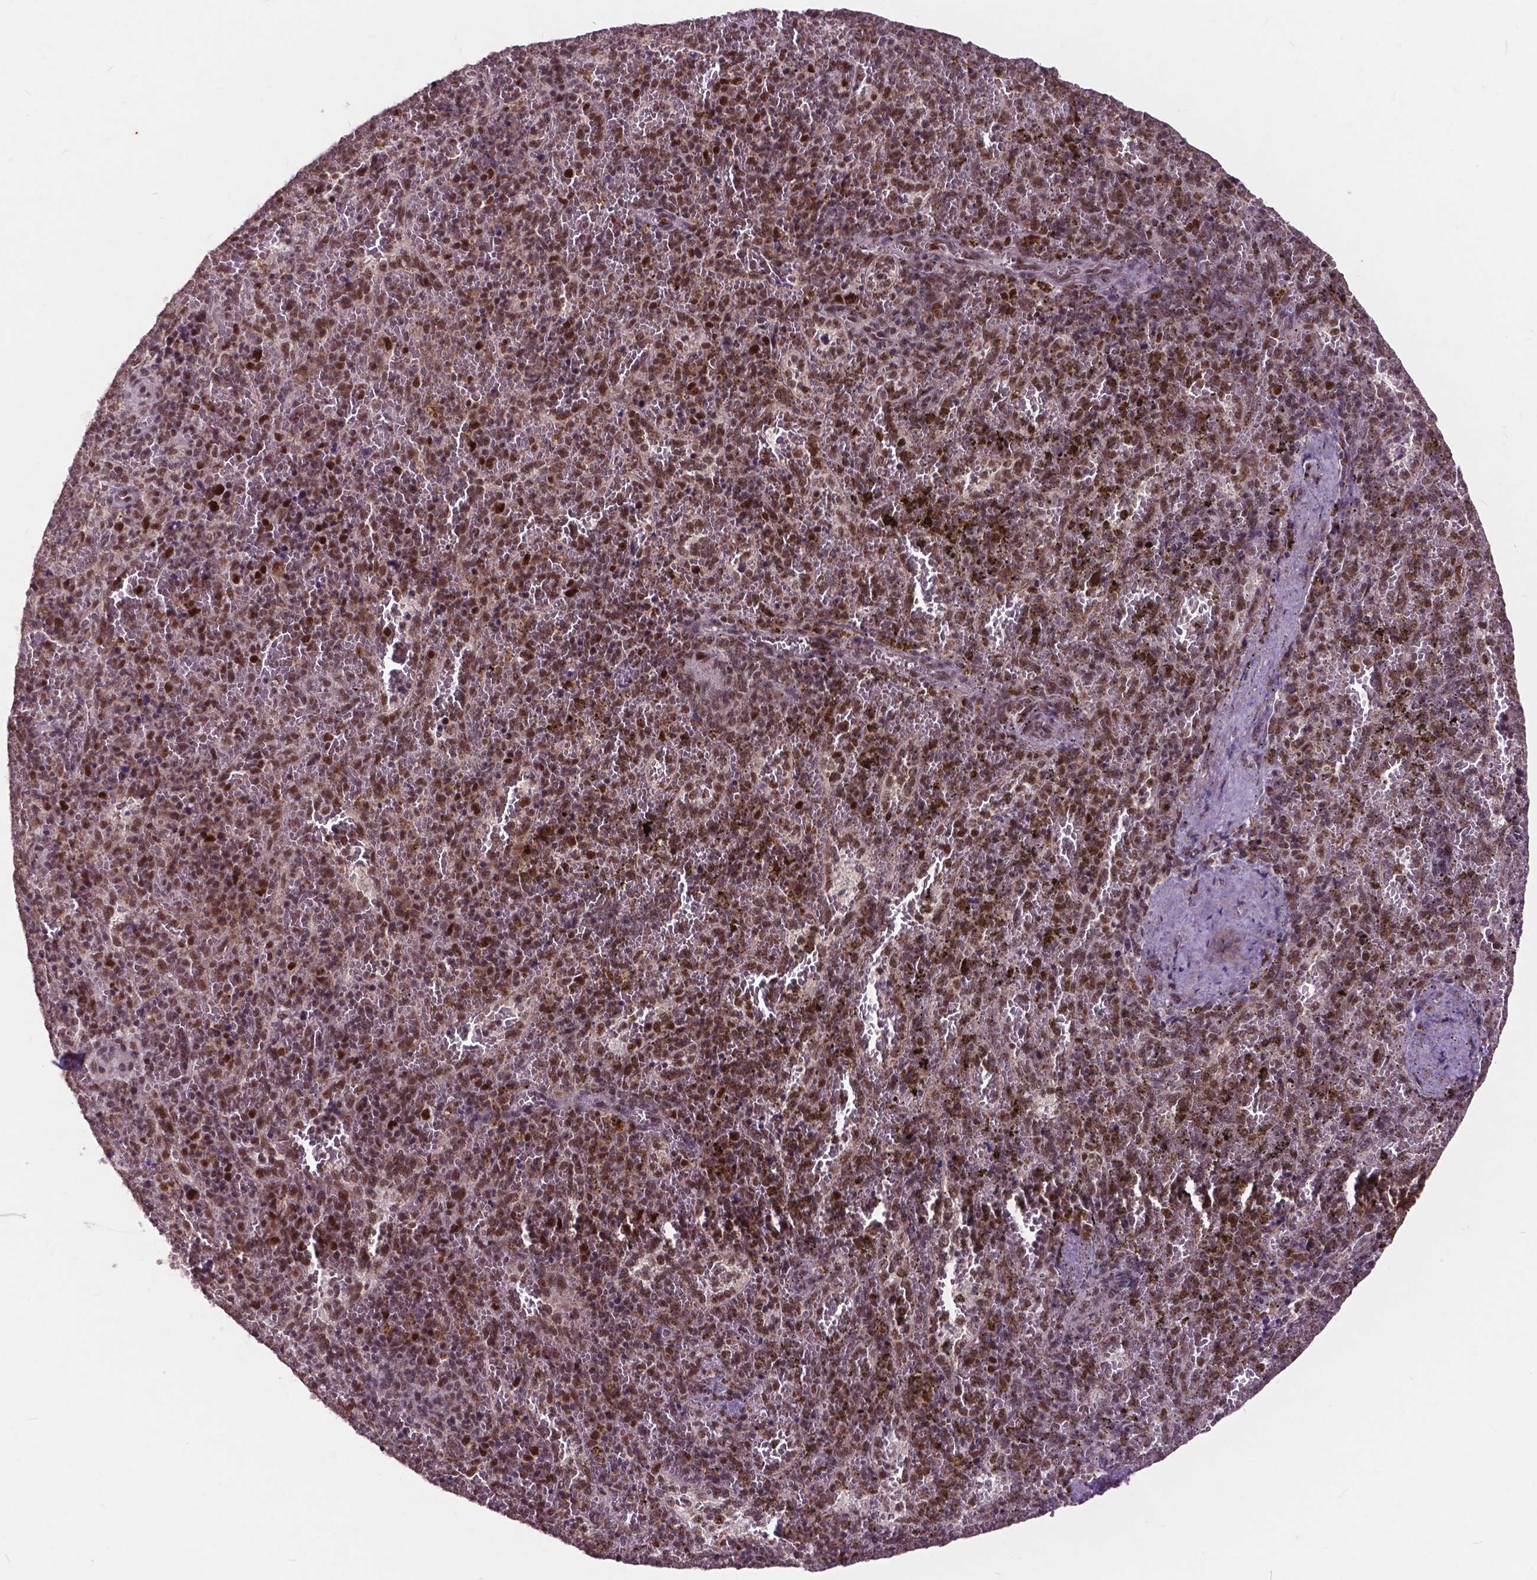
{"staining": {"intensity": "moderate", "quantity": "25%-75%", "location": "nuclear"}, "tissue": "spleen", "cell_type": "Cells in red pulp", "image_type": "normal", "snomed": [{"axis": "morphology", "description": "Normal tissue, NOS"}, {"axis": "topography", "description": "Spleen"}], "caption": "The image displays a brown stain indicating the presence of a protein in the nuclear of cells in red pulp in spleen. (Stains: DAB (3,3'-diaminobenzidine) in brown, nuclei in blue, Microscopy: brightfield microscopy at high magnification).", "gene": "MSH2", "patient": {"sex": "female", "age": 50}}